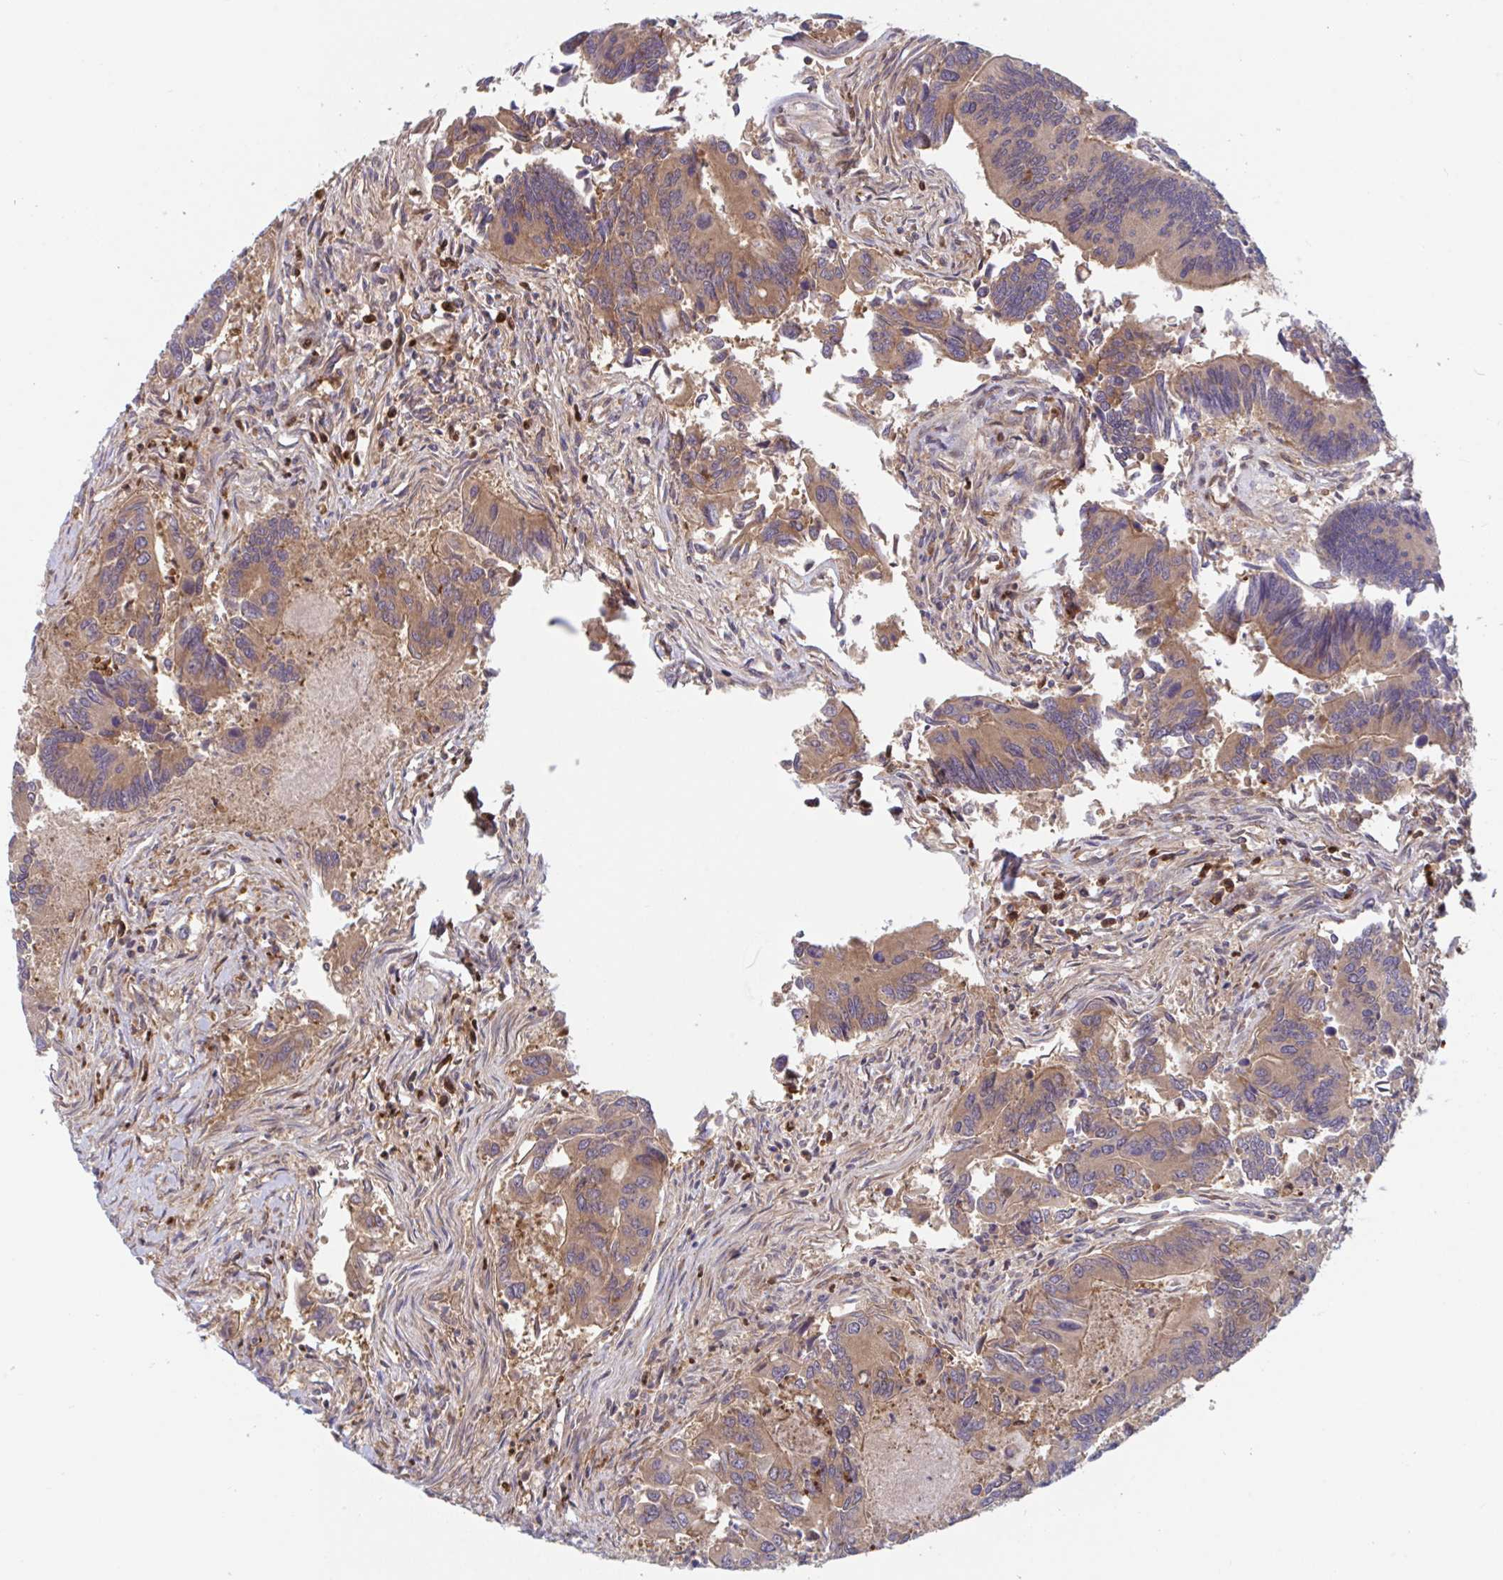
{"staining": {"intensity": "moderate", "quantity": ">75%", "location": "cytoplasmic/membranous"}, "tissue": "colorectal cancer", "cell_type": "Tumor cells", "image_type": "cancer", "snomed": [{"axis": "morphology", "description": "Adenocarcinoma, NOS"}, {"axis": "topography", "description": "Colon"}], "caption": "Tumor cells exhibit medium levels of moderate cytoplasmic/membranous staining in about >75% of cells in human colorectal adenocarcinoma.", "gene": "LMNTD2", "patient": {"sex": "female", "age": 67}}